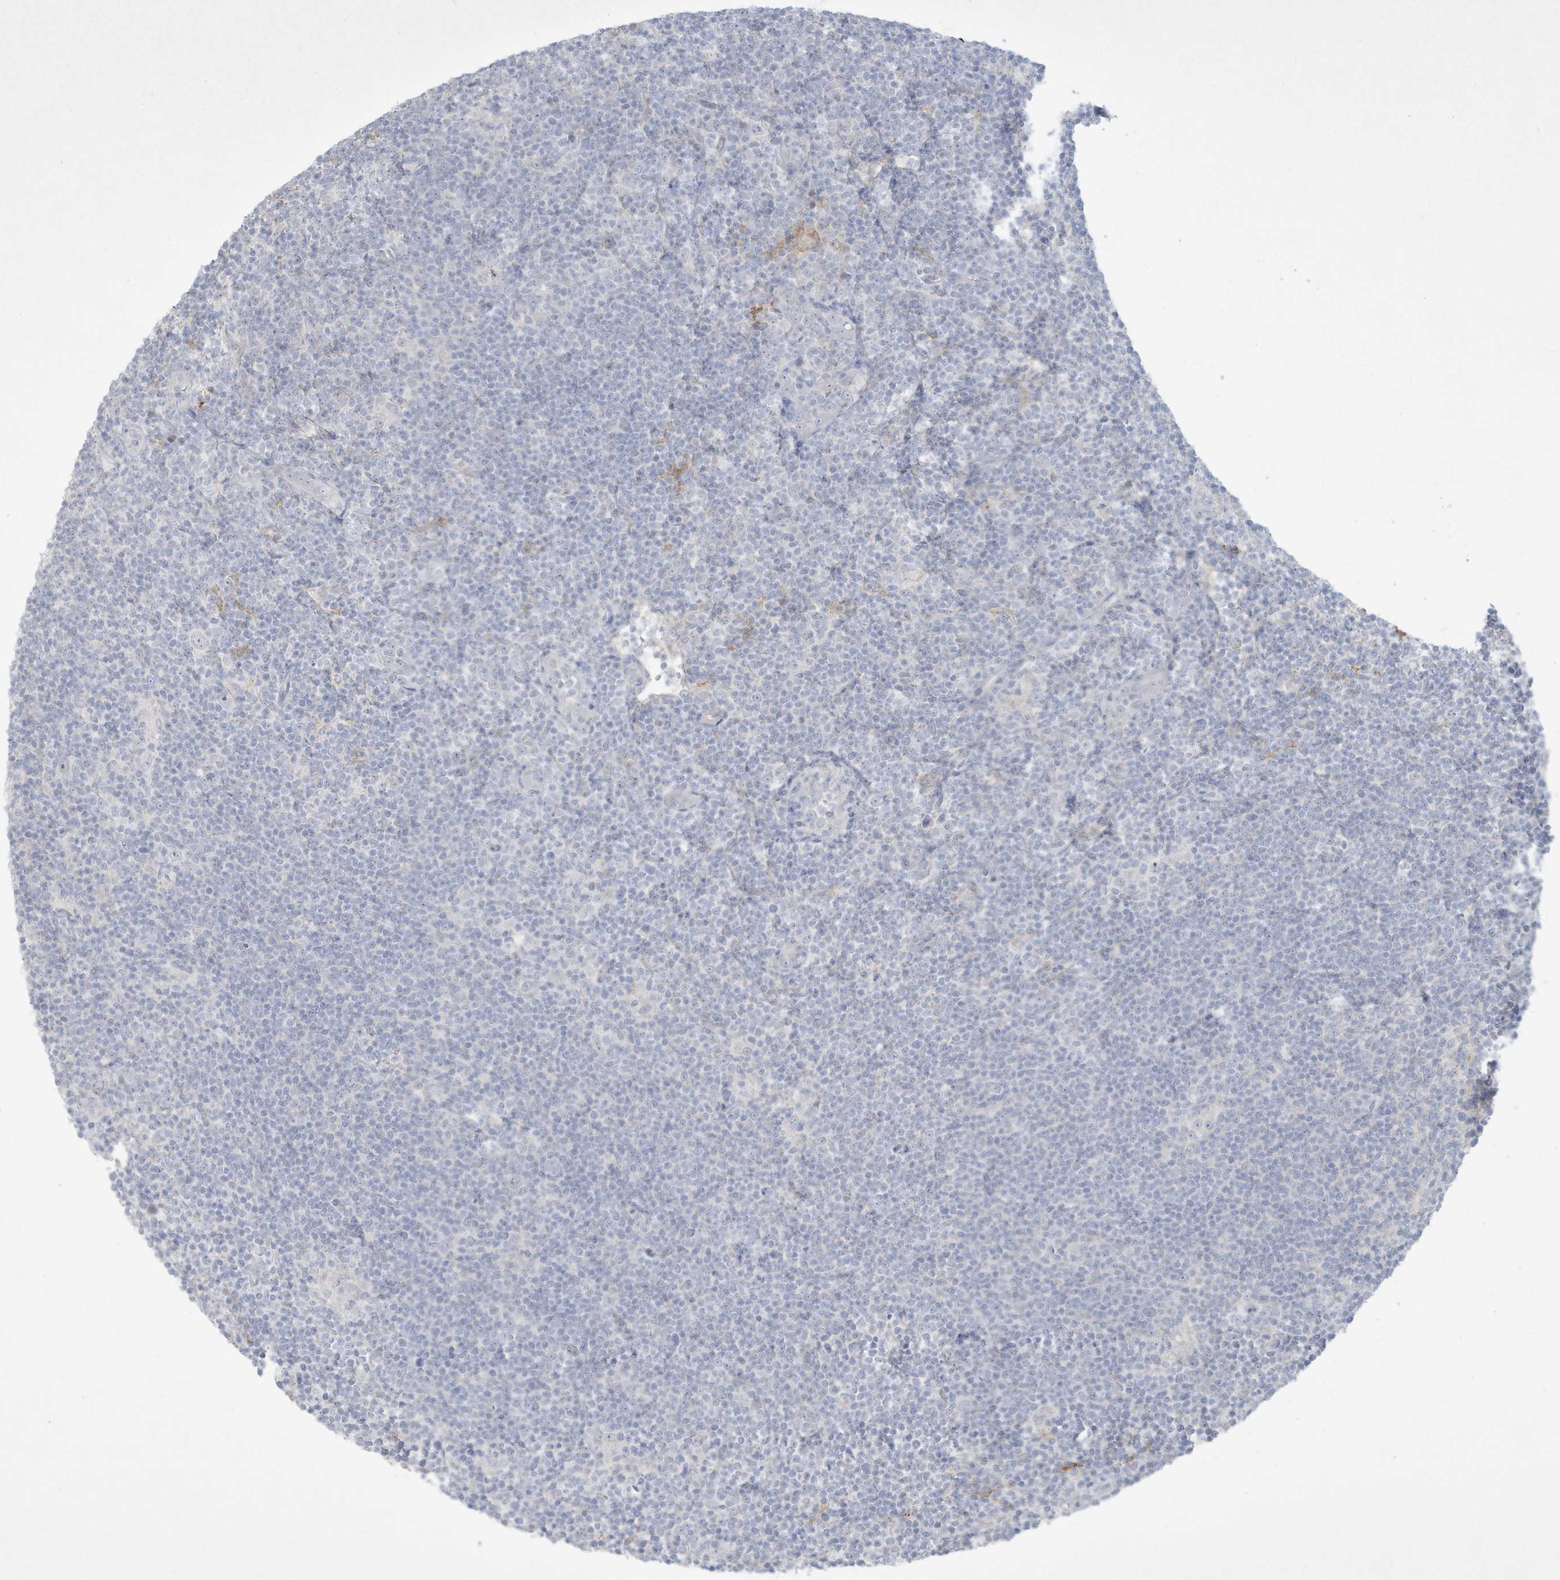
{"staining": {"intensity": "negative", "quantity": "none", "location": "none"}, "tissue": "lymphoma", "cell_type": "Tumor cells", "image_type": "cancer", "snomed": [{"axis": "morphology", "description": "Hodgkin's disease, NOS"}, {"axis": "topography", "description": "Lymph node"}], "caption": "Lymphoma stained for a protein using IHC demonstrates no positivity tumor cells.", "gene": "CCDC24", "patient": {"sex": "female", "age": 57}}